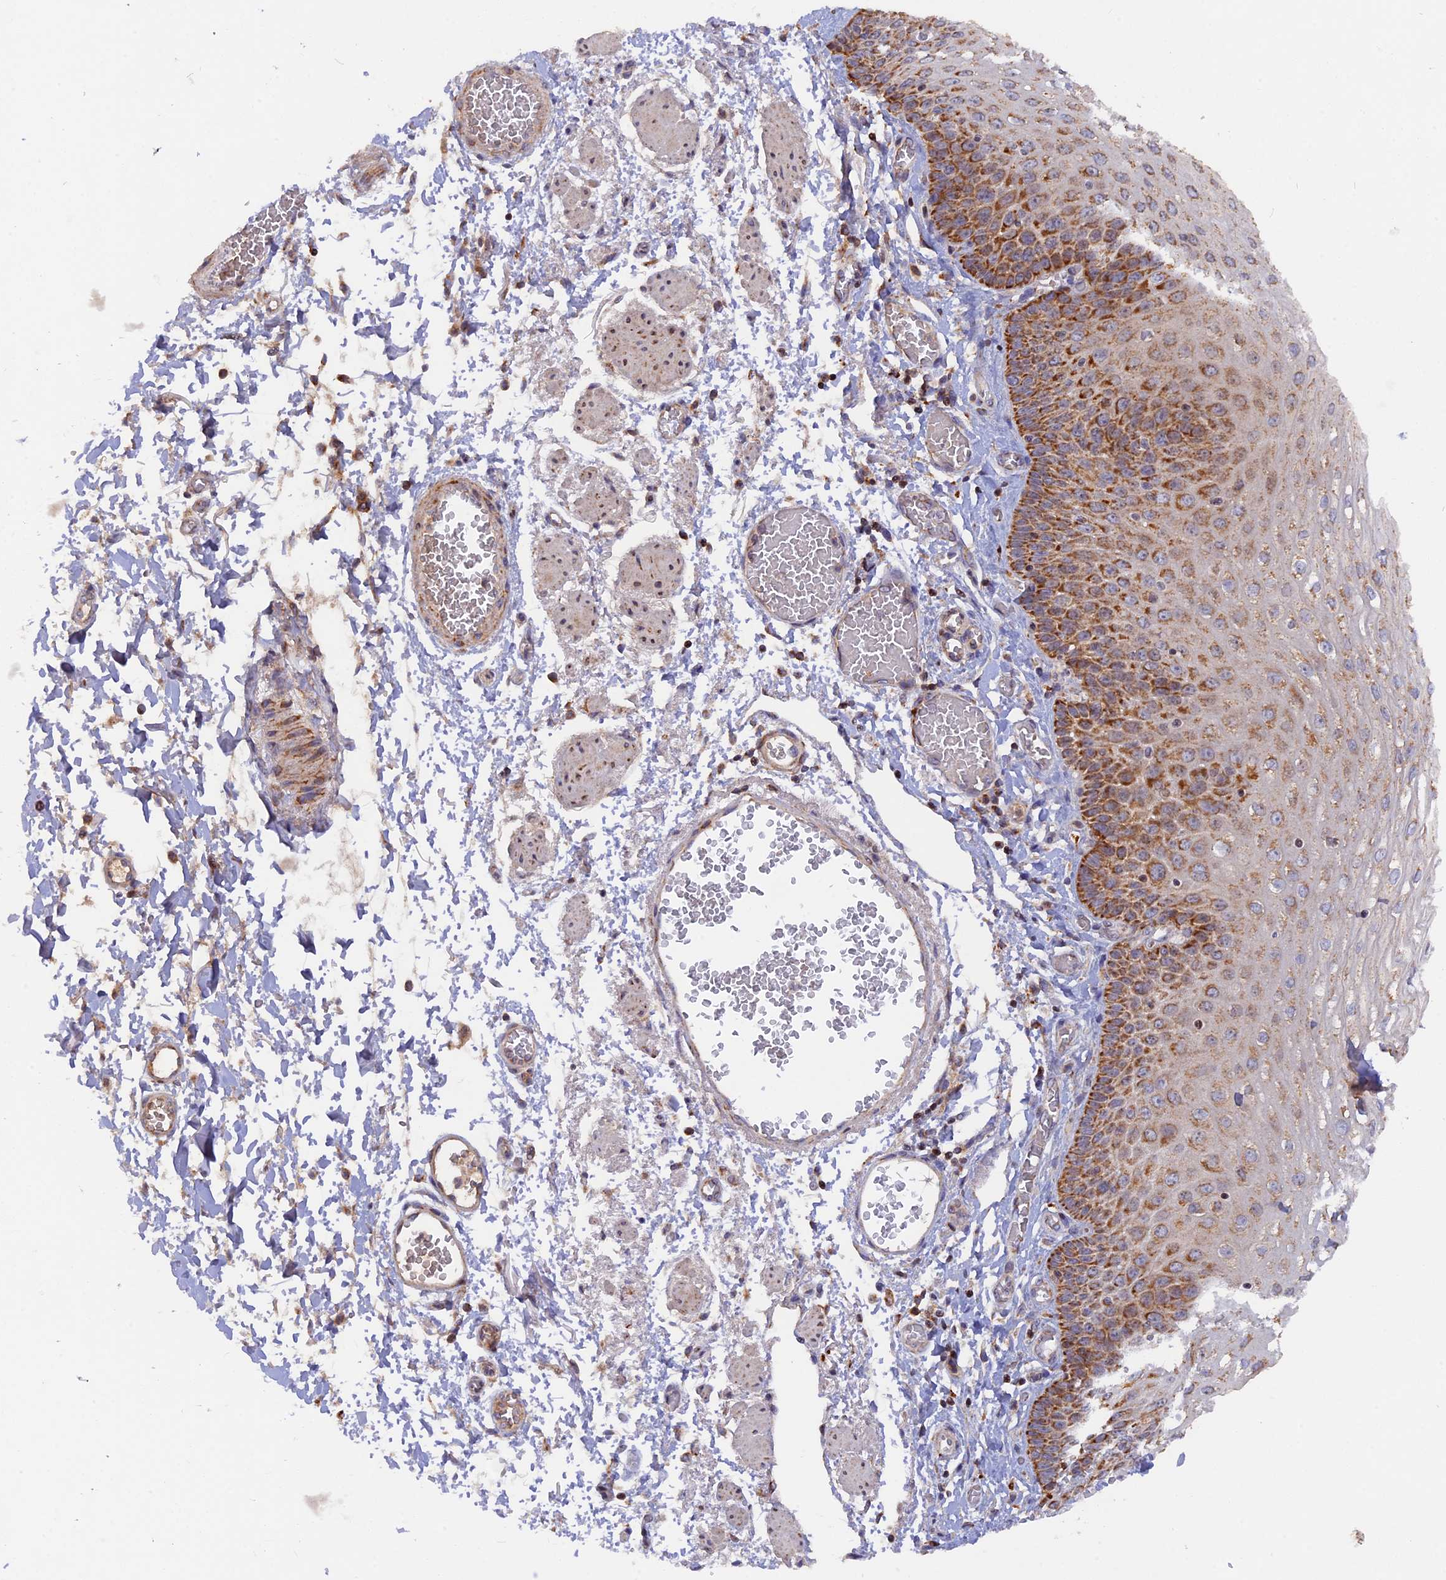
{"staining": {"intensity": "moderate", "quantity": "25%-75%", "location": "cytoplasmic/membranous"}, "tissue": "esophagus", "cell_type": "Squamous epithelial cells", "image_type": "normal", "snomed": [{"axis": "morphology", "description": "Normal tissue, NOS"}, {"axis": "topography", "description": "Esophagus"}], "caption": "Brown immunohistochemical staining in unremarkable human esophagus demonstrates moderate cytoplasmic/membranous positivity in about 25%-75% of squamous epithelial cells. The staining was performed using DAB (3,3'-diaminobenzidine), with brown indicating positive protein expression. Nuclei are stained blue with hematoxylin.", "gene": "MPV17L", "patient": {"sex": "male", "age": 81}}